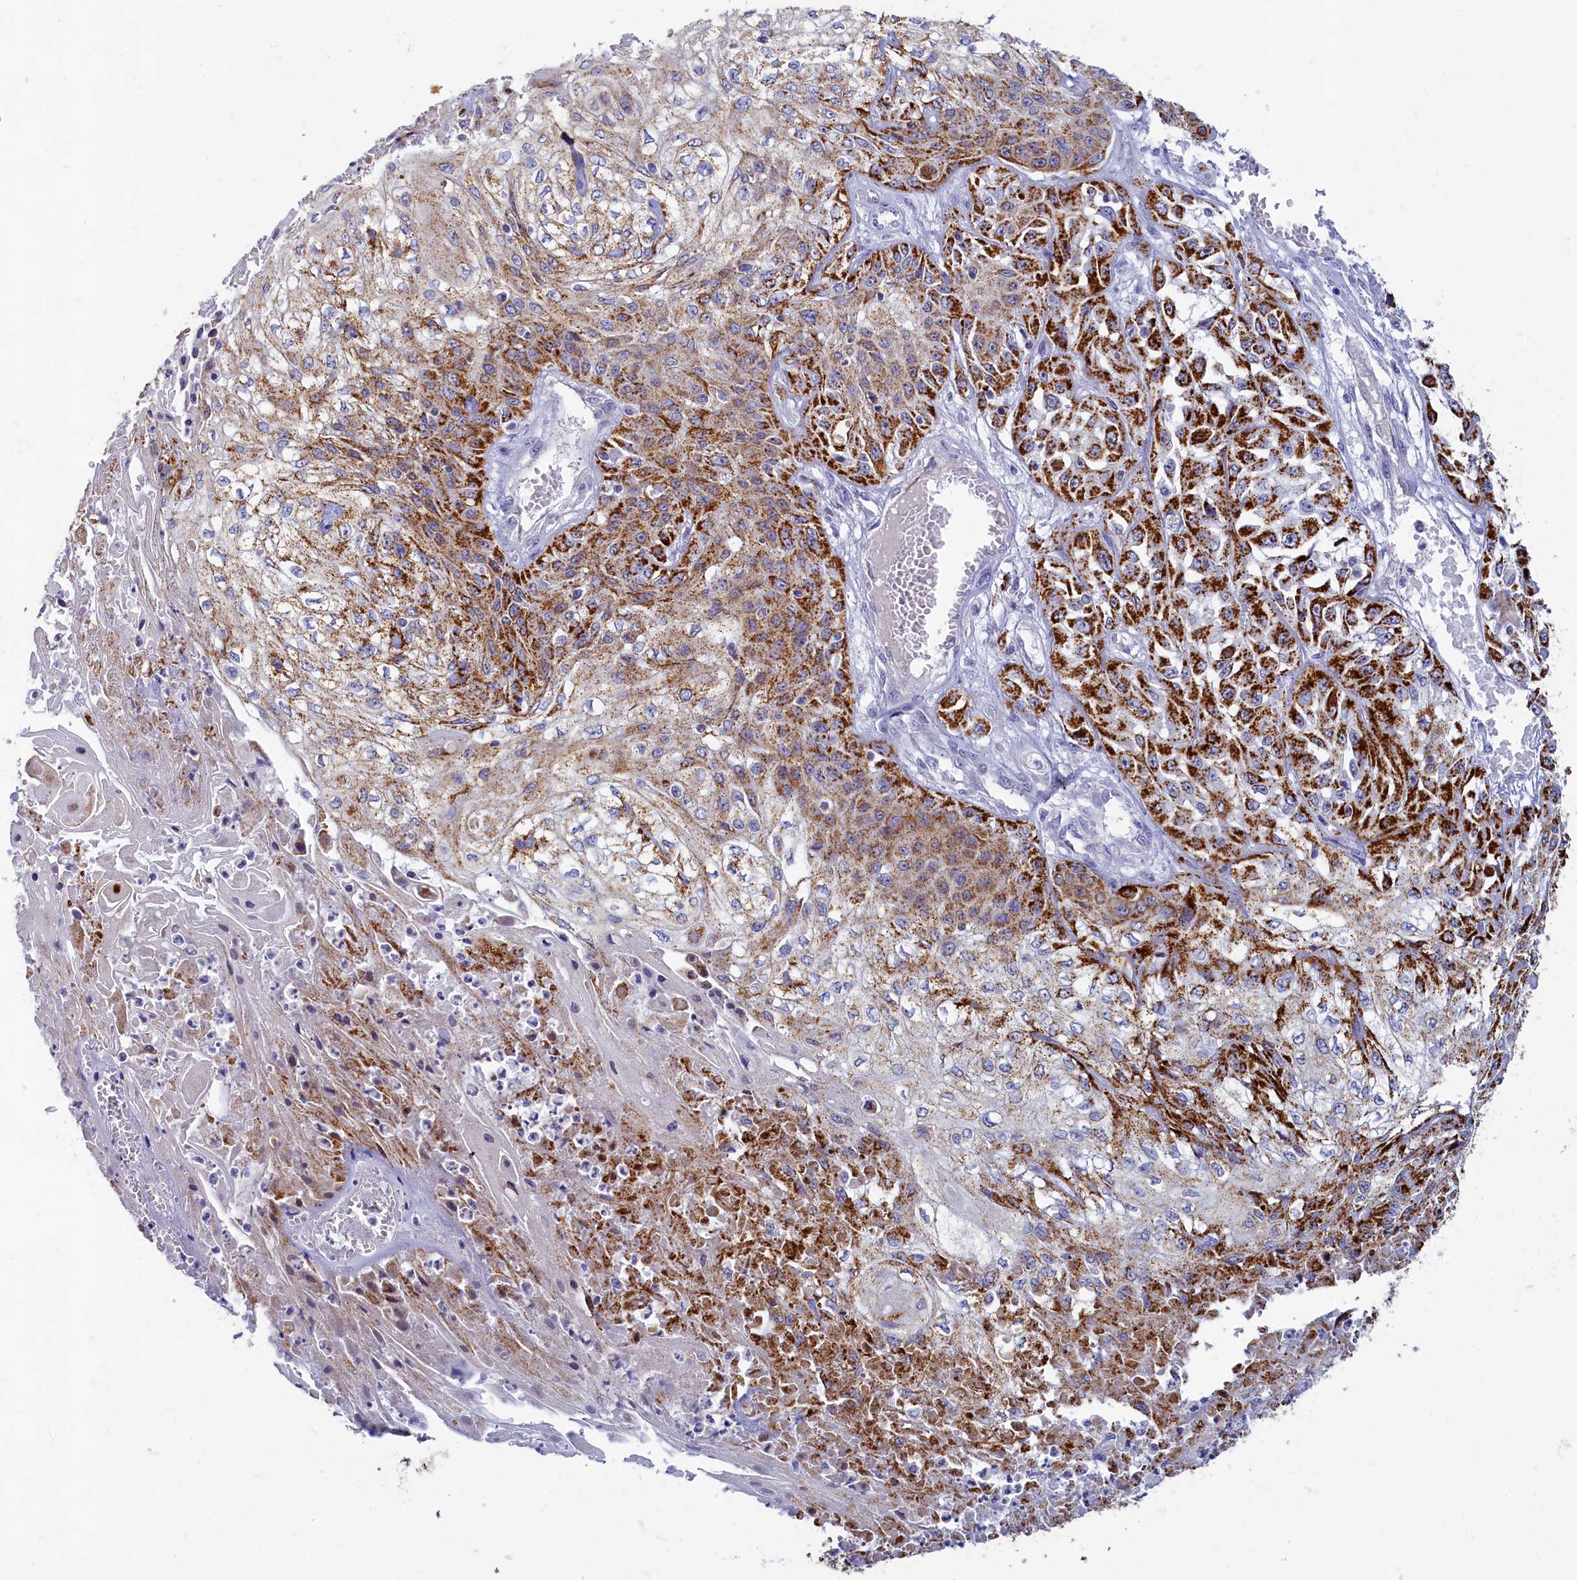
{"staining": {"intensity": "strong", "quantity": ">75%", "location": "cytoplasmic/membranous"}, "tissue": "skin cancer", "cell_type": "Tumor cells", "image_type": "cancer", "snomed": [{"axis": "morphology", "description": "Squamous cell carcinoma, NOS"}, {"axis": "morphology", "description": "Squamous cell carcinoma, metastatic, NOS"}, {"axis": "topography", "description": "Skin"}, {"axis": "topography", "description": "Lymph node"}], "caption": "Immunohistochemical staining of human skin cancer exhibits high levels of strong cytoplasmic/membranous protein positivity in approximately >75% of tumor cells.", "gene": "OCIAD2", "patient": {"sex": "male", "age": 75}}